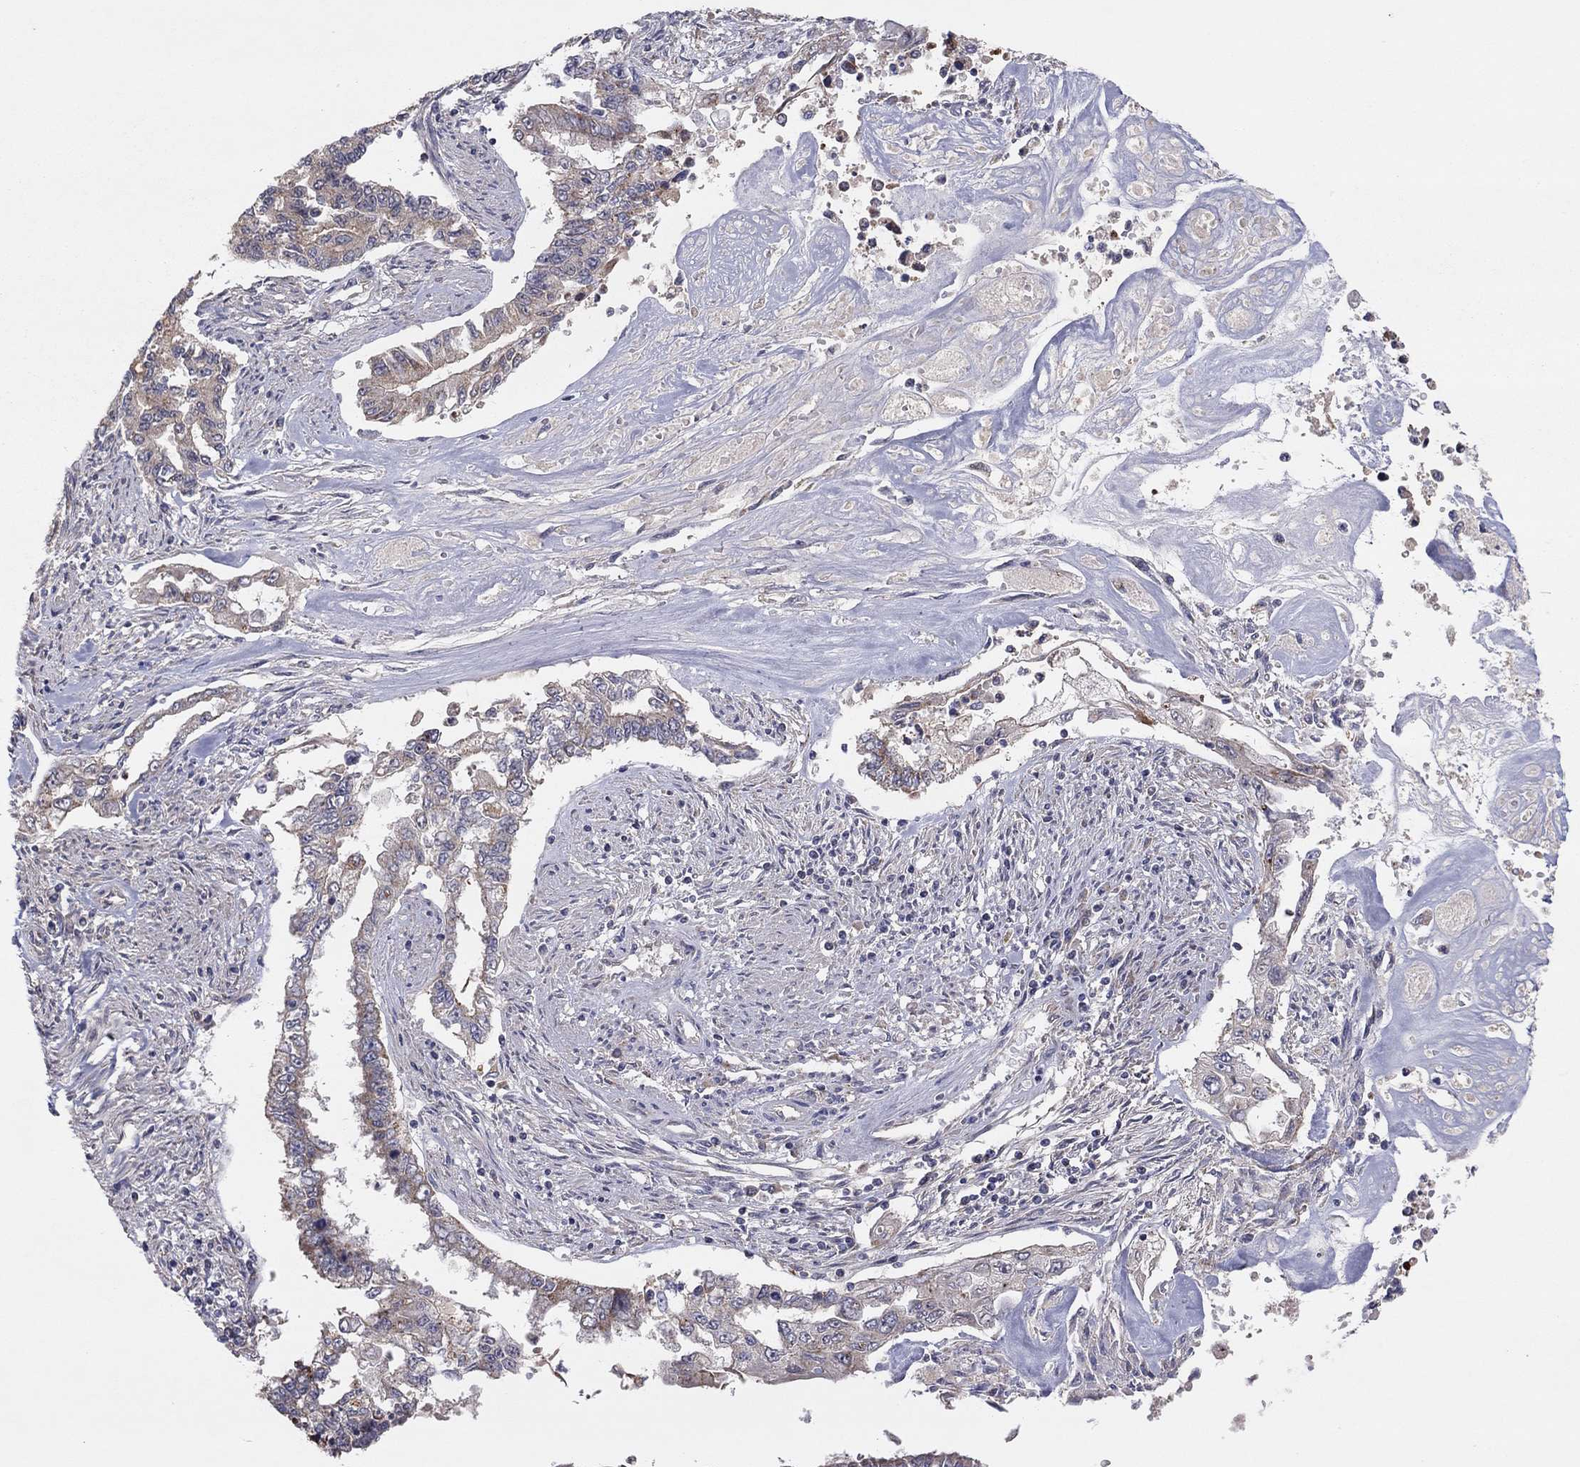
{"staining": {"intensity": "strong", "quantity": "<25%", "location": "cytoplasmic/membranous"}, "tissue": "endometrial cancer", "cell_type": "Tumor cells", "image_type": "cancer", "snomed": [{"axis": "morphology", "description": "Adenocarcinoma, NOS"}, {"axis": "topography", "description": "Uterus"}], "caption": "Endometrial cancer (adenocarcinoma) stained with a protein marker displays strong staining in tumor cells.", "gene": "CRACDL", "patient": {"sex": "female", "age": 59}}